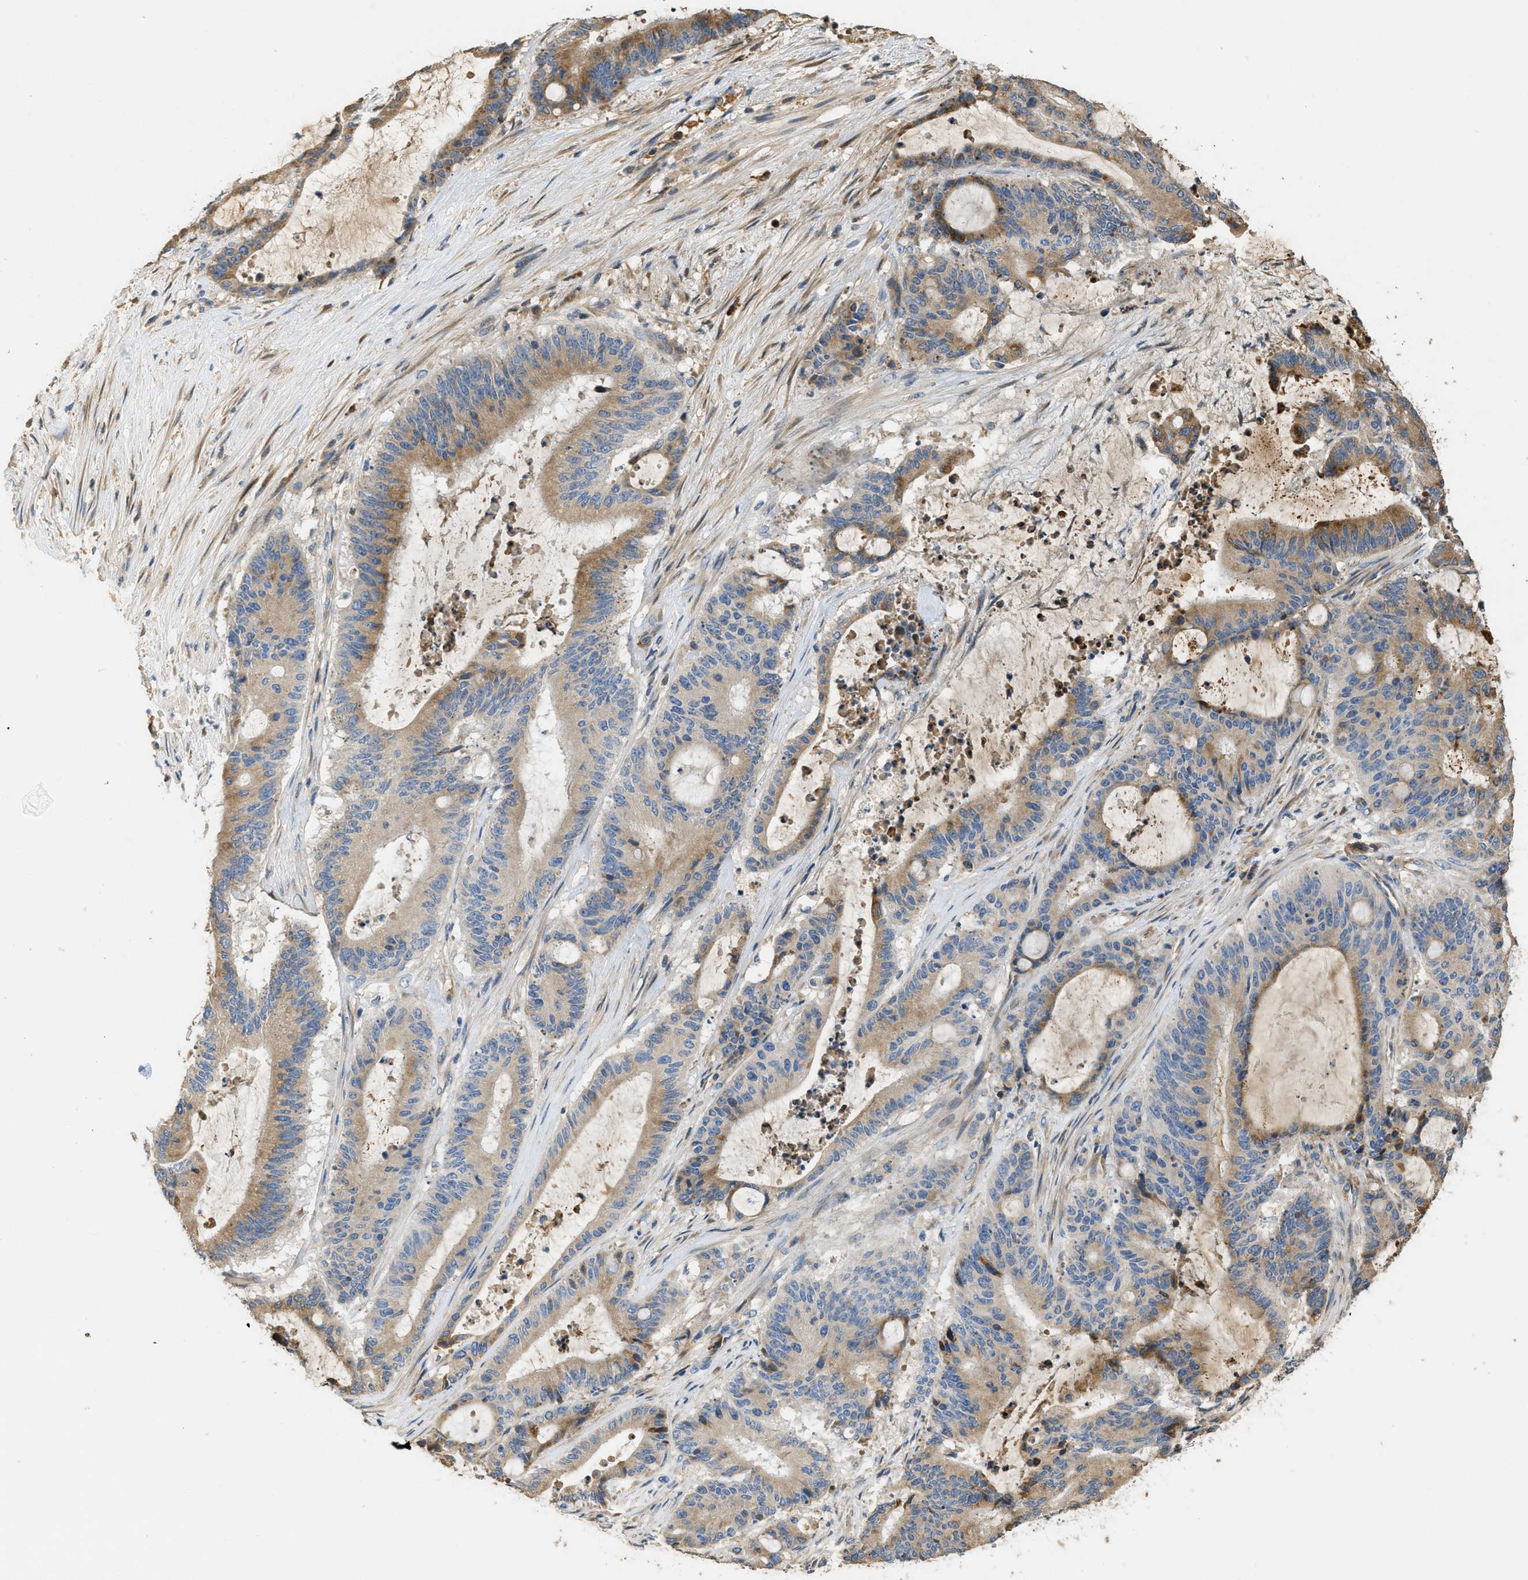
{"staining": {"intensity": "moderate", "quantity": ">75%", "location": "cytoplasmic/membranous"}, "tissue": "liver cancer", "cell_type": "Tumor cells", "image_type": "cancer", "snomed": [{"axis": "morphology", "description": "Cholangiocarcinoma"}, {"axis": "topography", "description": "Liver"}], "caption": "Immunohistochemistry staining of liver cancer (cholangiocarcinoma), which displays medium levels of moderate cytoplasmic/membranous positivity in approximately >75% of tumor cells indicating moderate cytoplasmic/membranous protein staining. The staining was performed using DAB (3,3'-diaminobenzidine) (brown) for protein detection and nuclei were counterstained in hematoxylin (blue).", "gene": "RIPK2", "patient": {"sex": "female", "age": 73}}